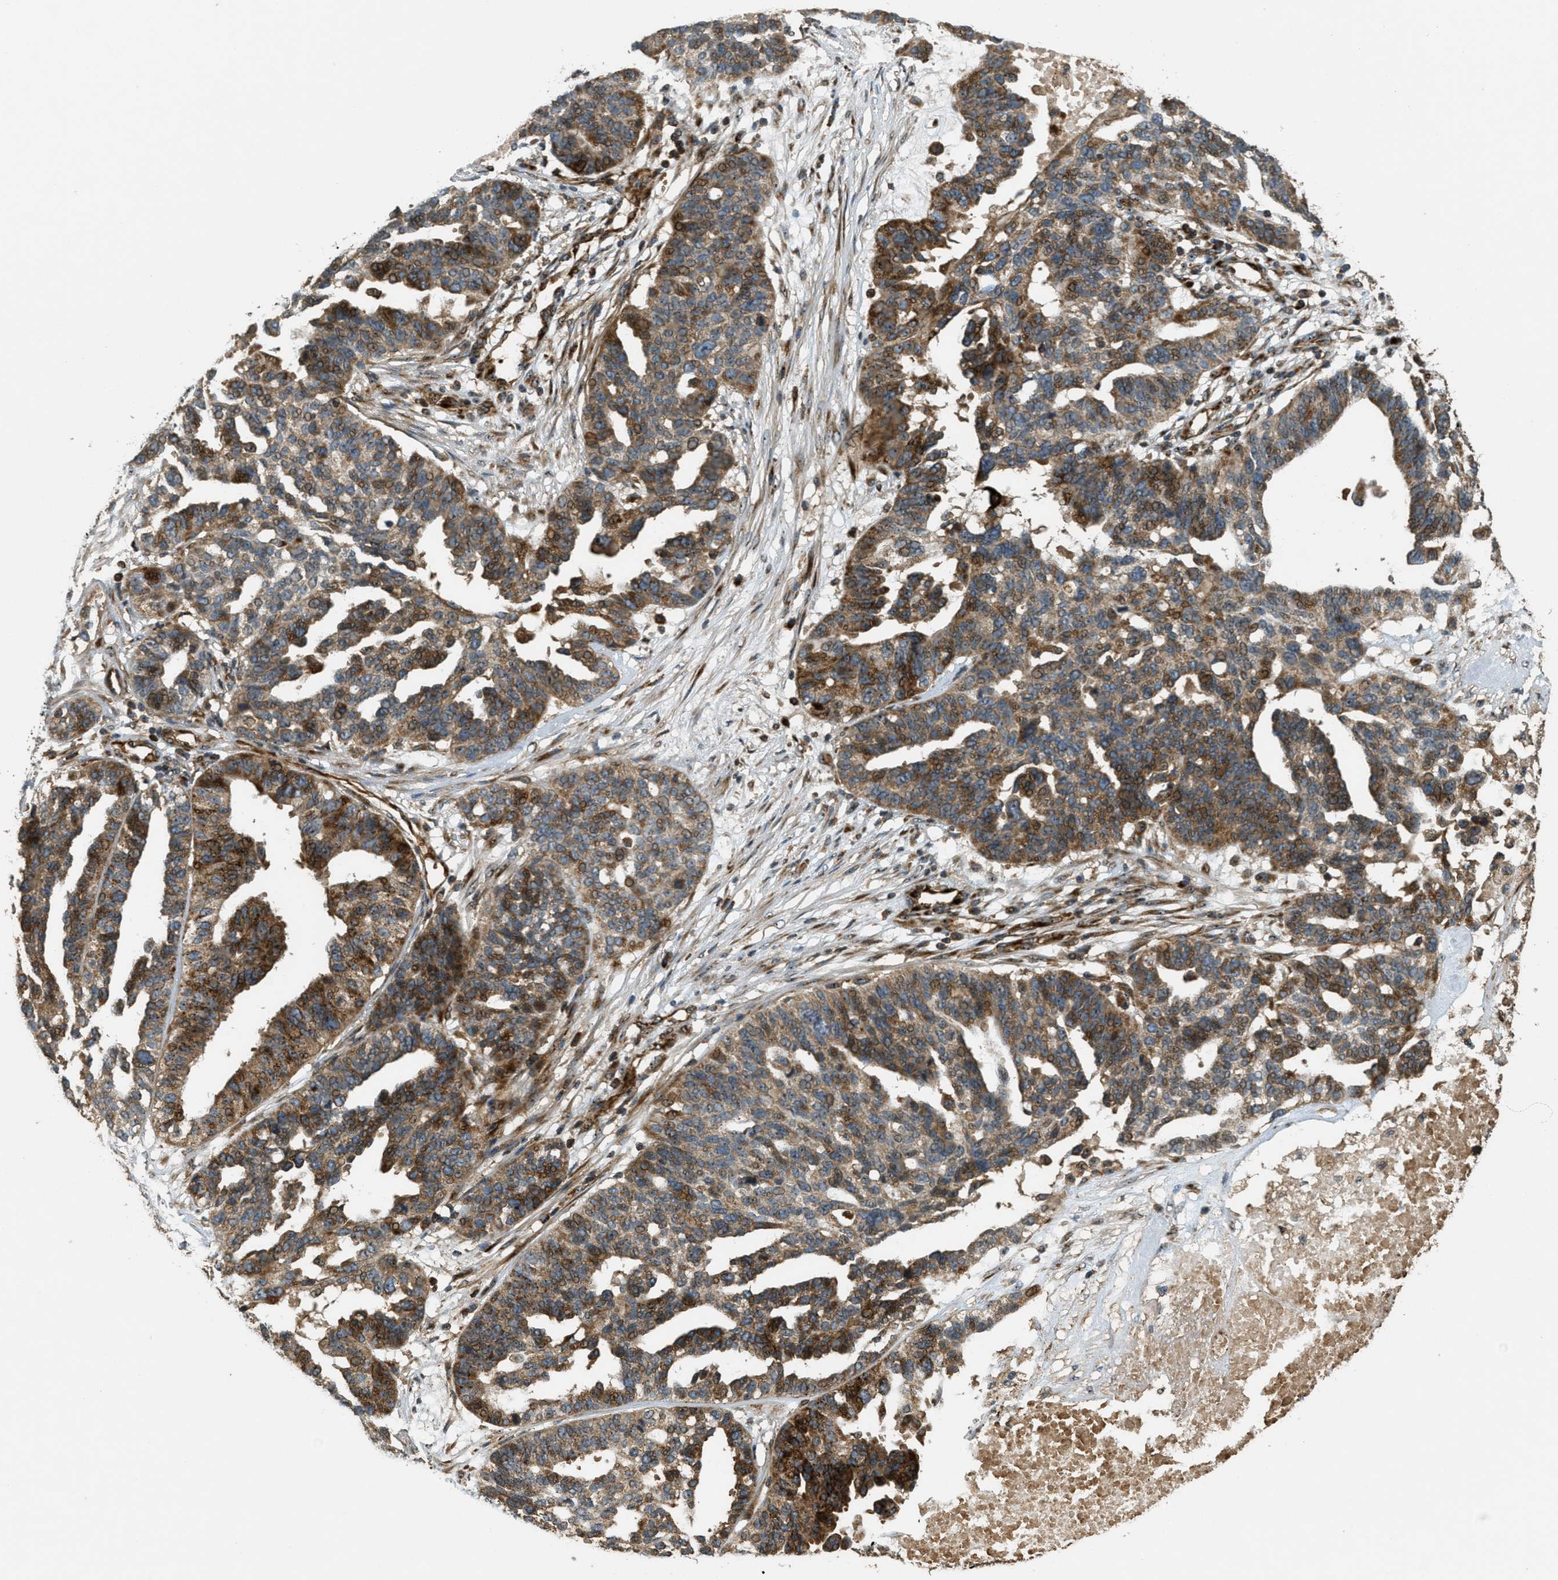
{"staining": {"intensity": "moderate", "quantity": ">75%", "location": "cytoplasmic/membranous,nuclear"}, "tissue": "ovarian cancer", "cell_type": "Tumor cells", "image_type": "cancer", "snomed": [{"axis": "morphology", "description": "Cystadenocarcinoma, serous, NOS"}, {"axis": "topography", "description": "Ovary"}], "caption": "Protein staining demonstrates moderate cytoplasmic/membranous and nuclear staining in approximately >75% of tumor cells in ovarian cancer (serous cystadenocarcinoma).", "gene": "LRP12", "patient": {"sex": "female", "age": 59}}